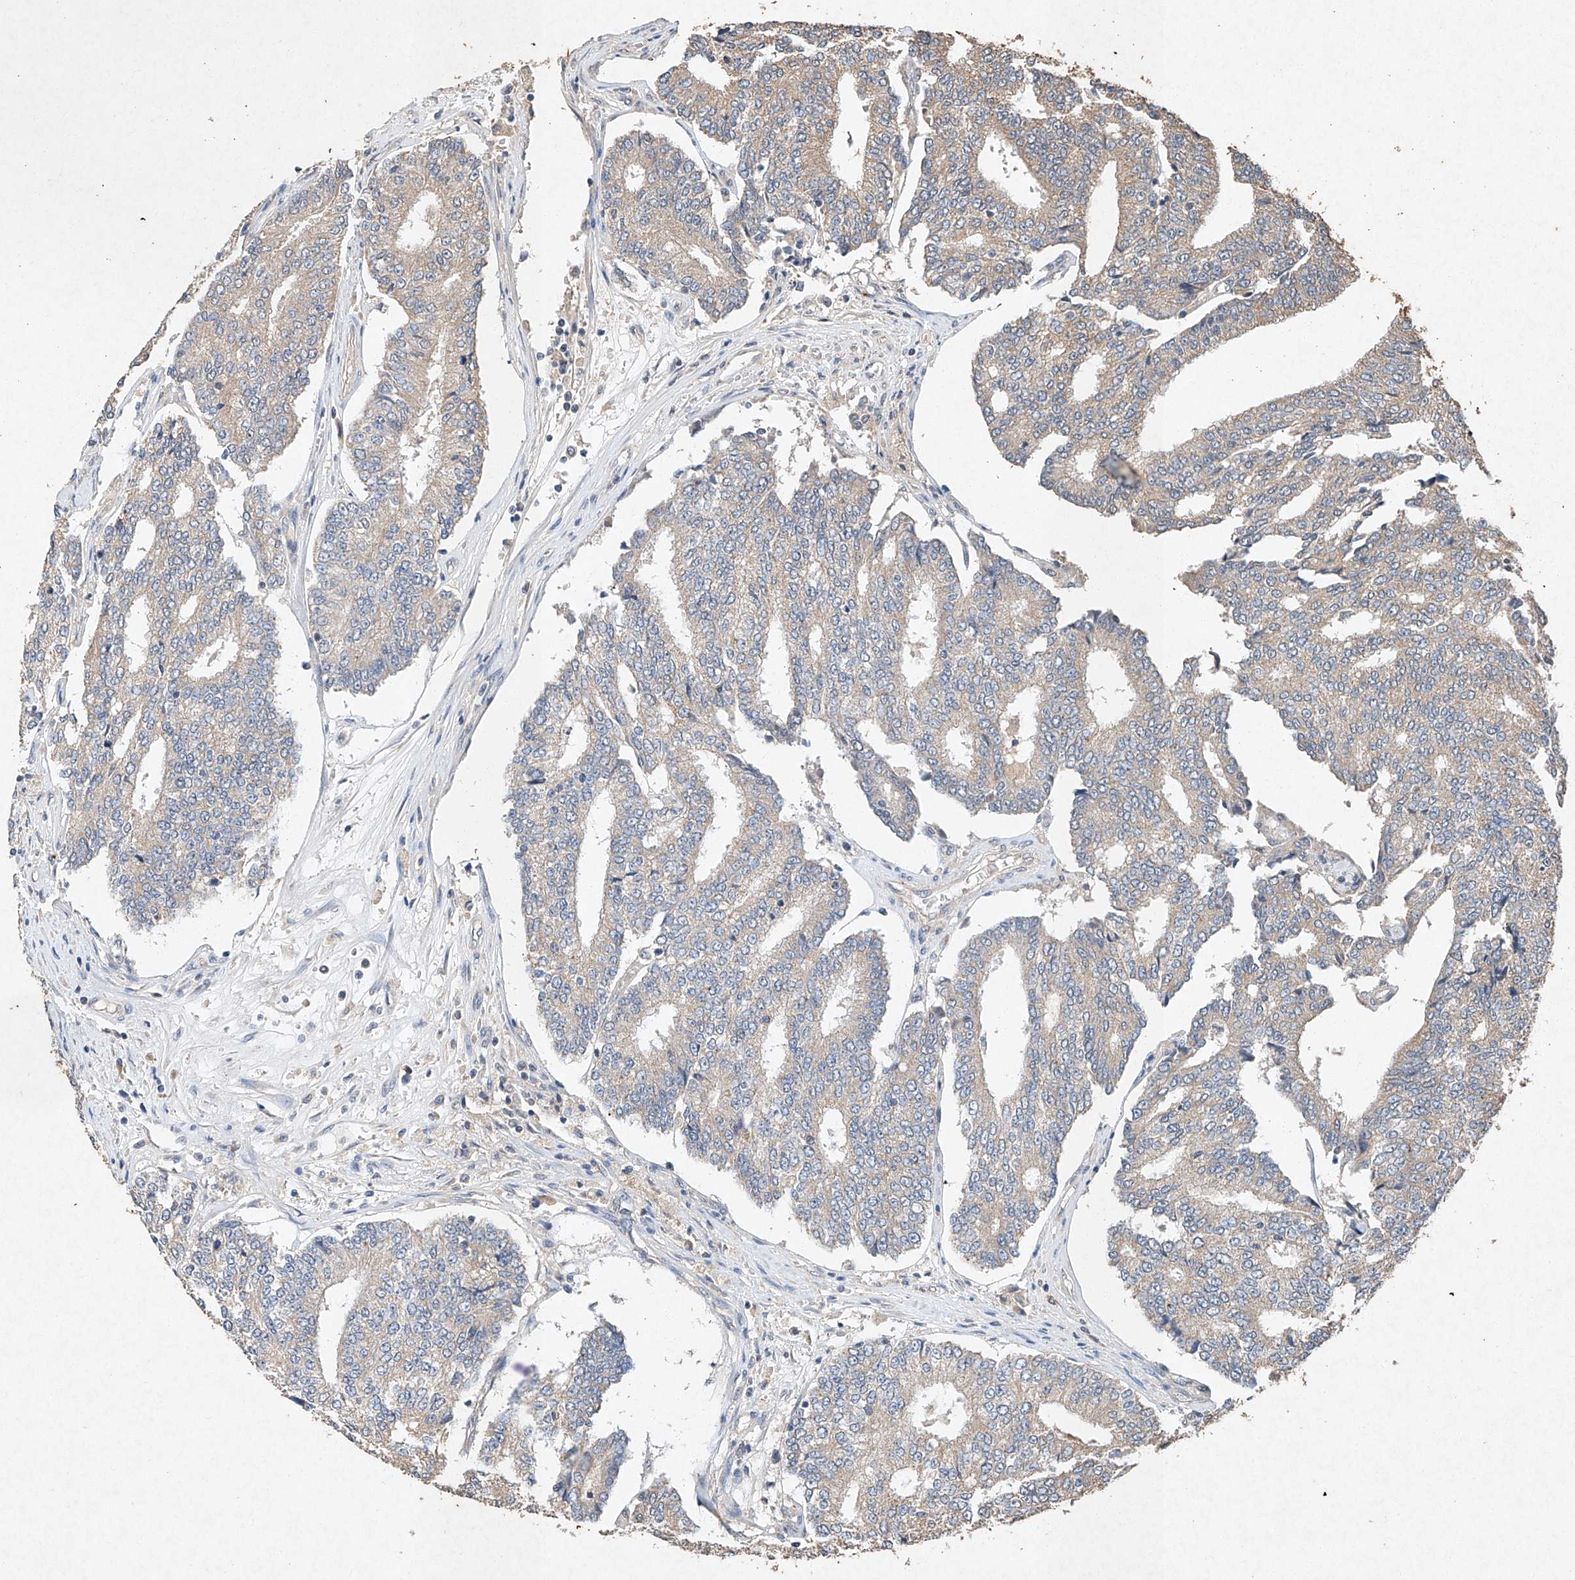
{"staining": {"intensity": "weak", "quantity": "25%-75%", "location": "cytoplasmic/membranous"}, "tissue": "prostate cancer", "cell_type": "Tumor cells", "image_type": "cancer", "snomed": [{"axis": "morphology", "description": "Normal tissue, NOS"}, {"axis": "morphology", "description": "Adenocarcinoma, High grade"}, {"axis": "topography", "description": "Prostate"}, {"axis": "topography", "description": "Seminal veicle"}], "caption": "Adenocarcinoma (high-grade) (prostate) stained with DAB IHC reveals low levels of weak cytoplasmic/membranous expression in about 25%-75% of tumor cells. Nuclei are stained in blue.", "gene": "STK3", "patient": {"sex": "male", "age": 55}}